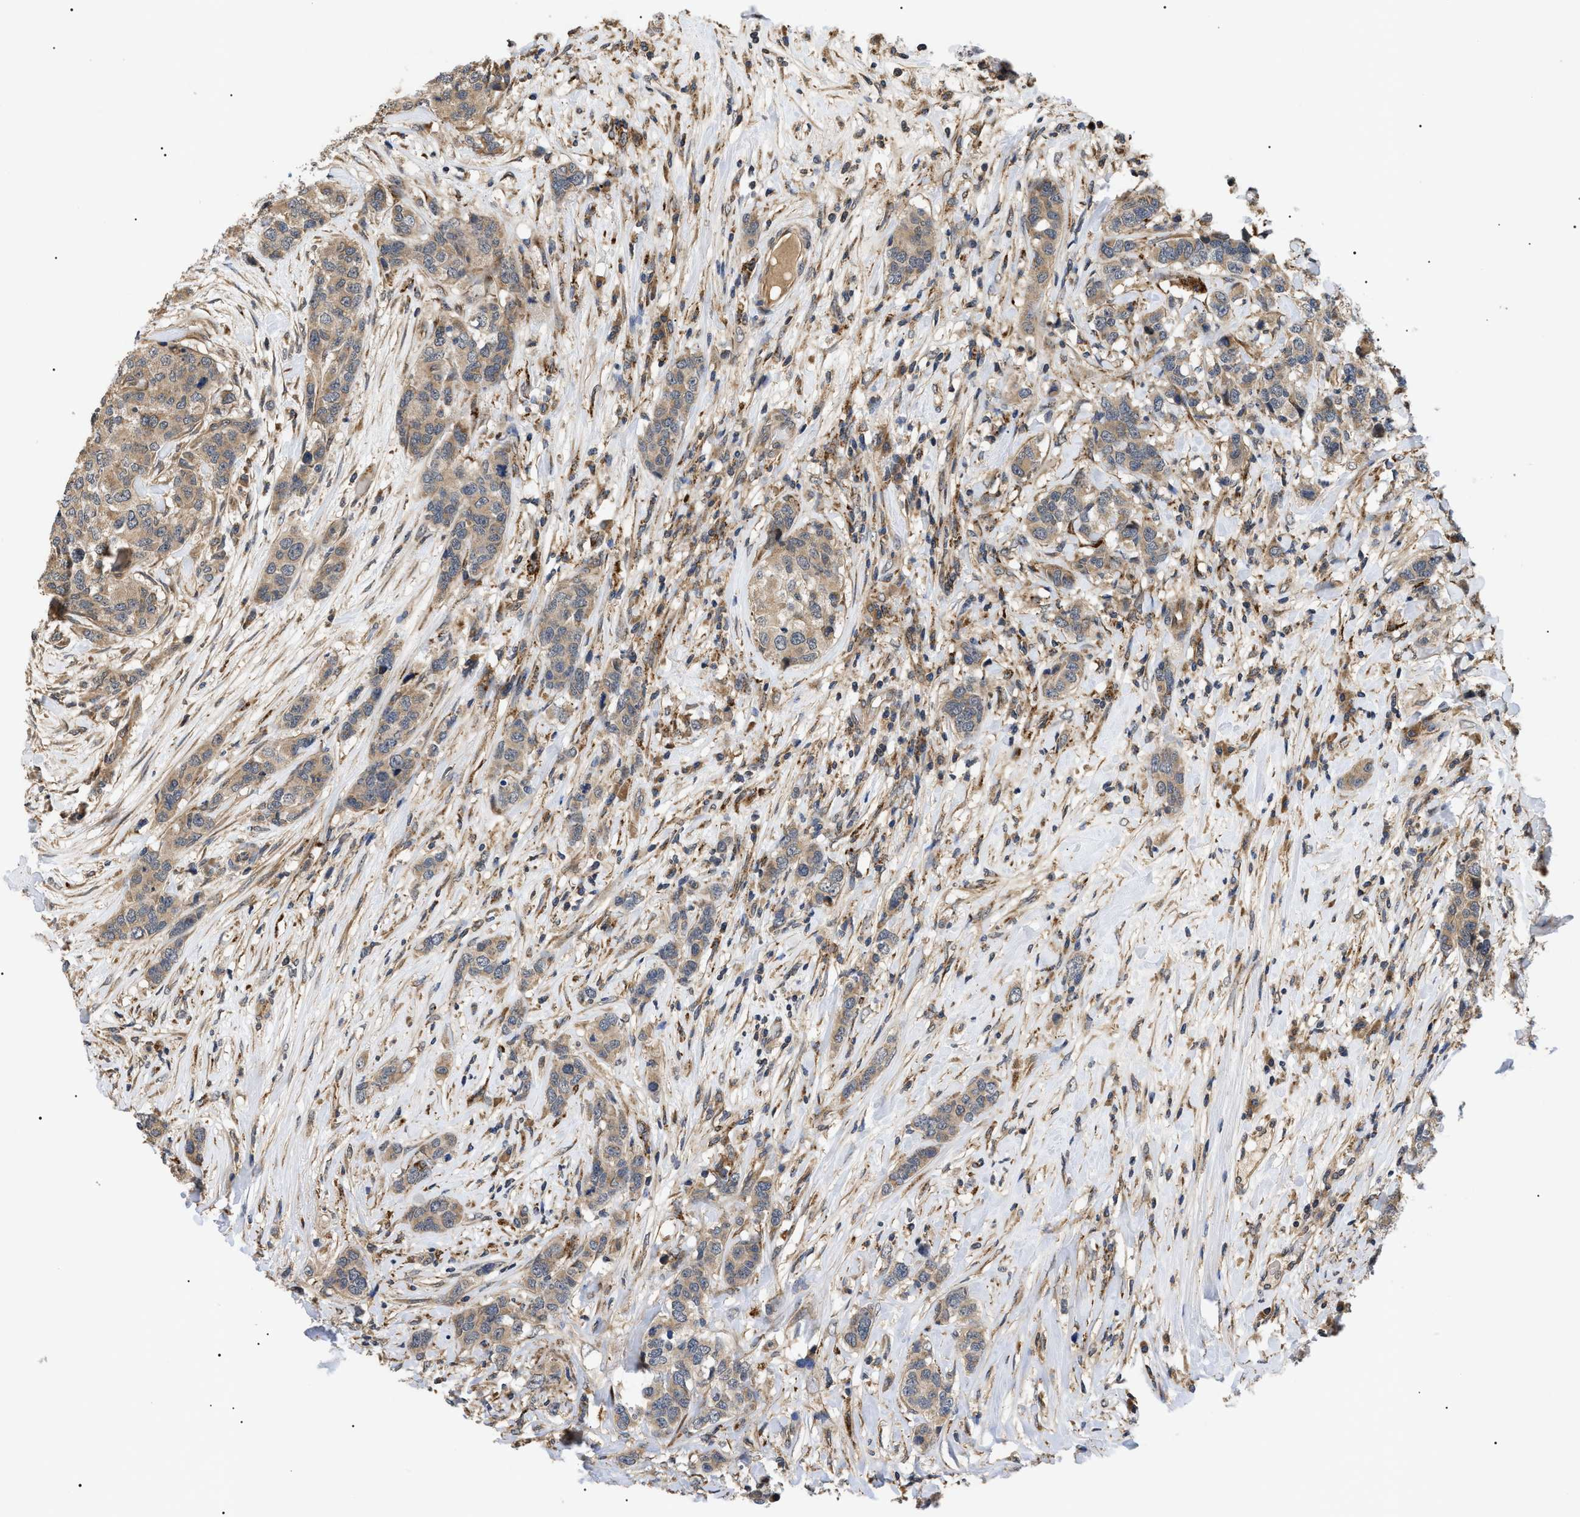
{"staining": {"intensity": "weak", "quantity": ">75%", "location": "cytoplasmic/membranous"}, "tissue": "breast cancer", "cell_type": "Tumor cells", "image_type": "cancer", "snomed": [{"axis": "morphology", "description": "Lobular carcinoma"}, {"axis": "topography", "description": "Breast"}], "caption": "Weak cytoplasmic/membranous protein staining is appreciated in approximately >75% of tumor cells in breast cancer (lobular carcinoma). (IHC, brightfield microscopy, high magnification).", "gene": "ASTL", "patient": {"sex": "female", "age": 59}}